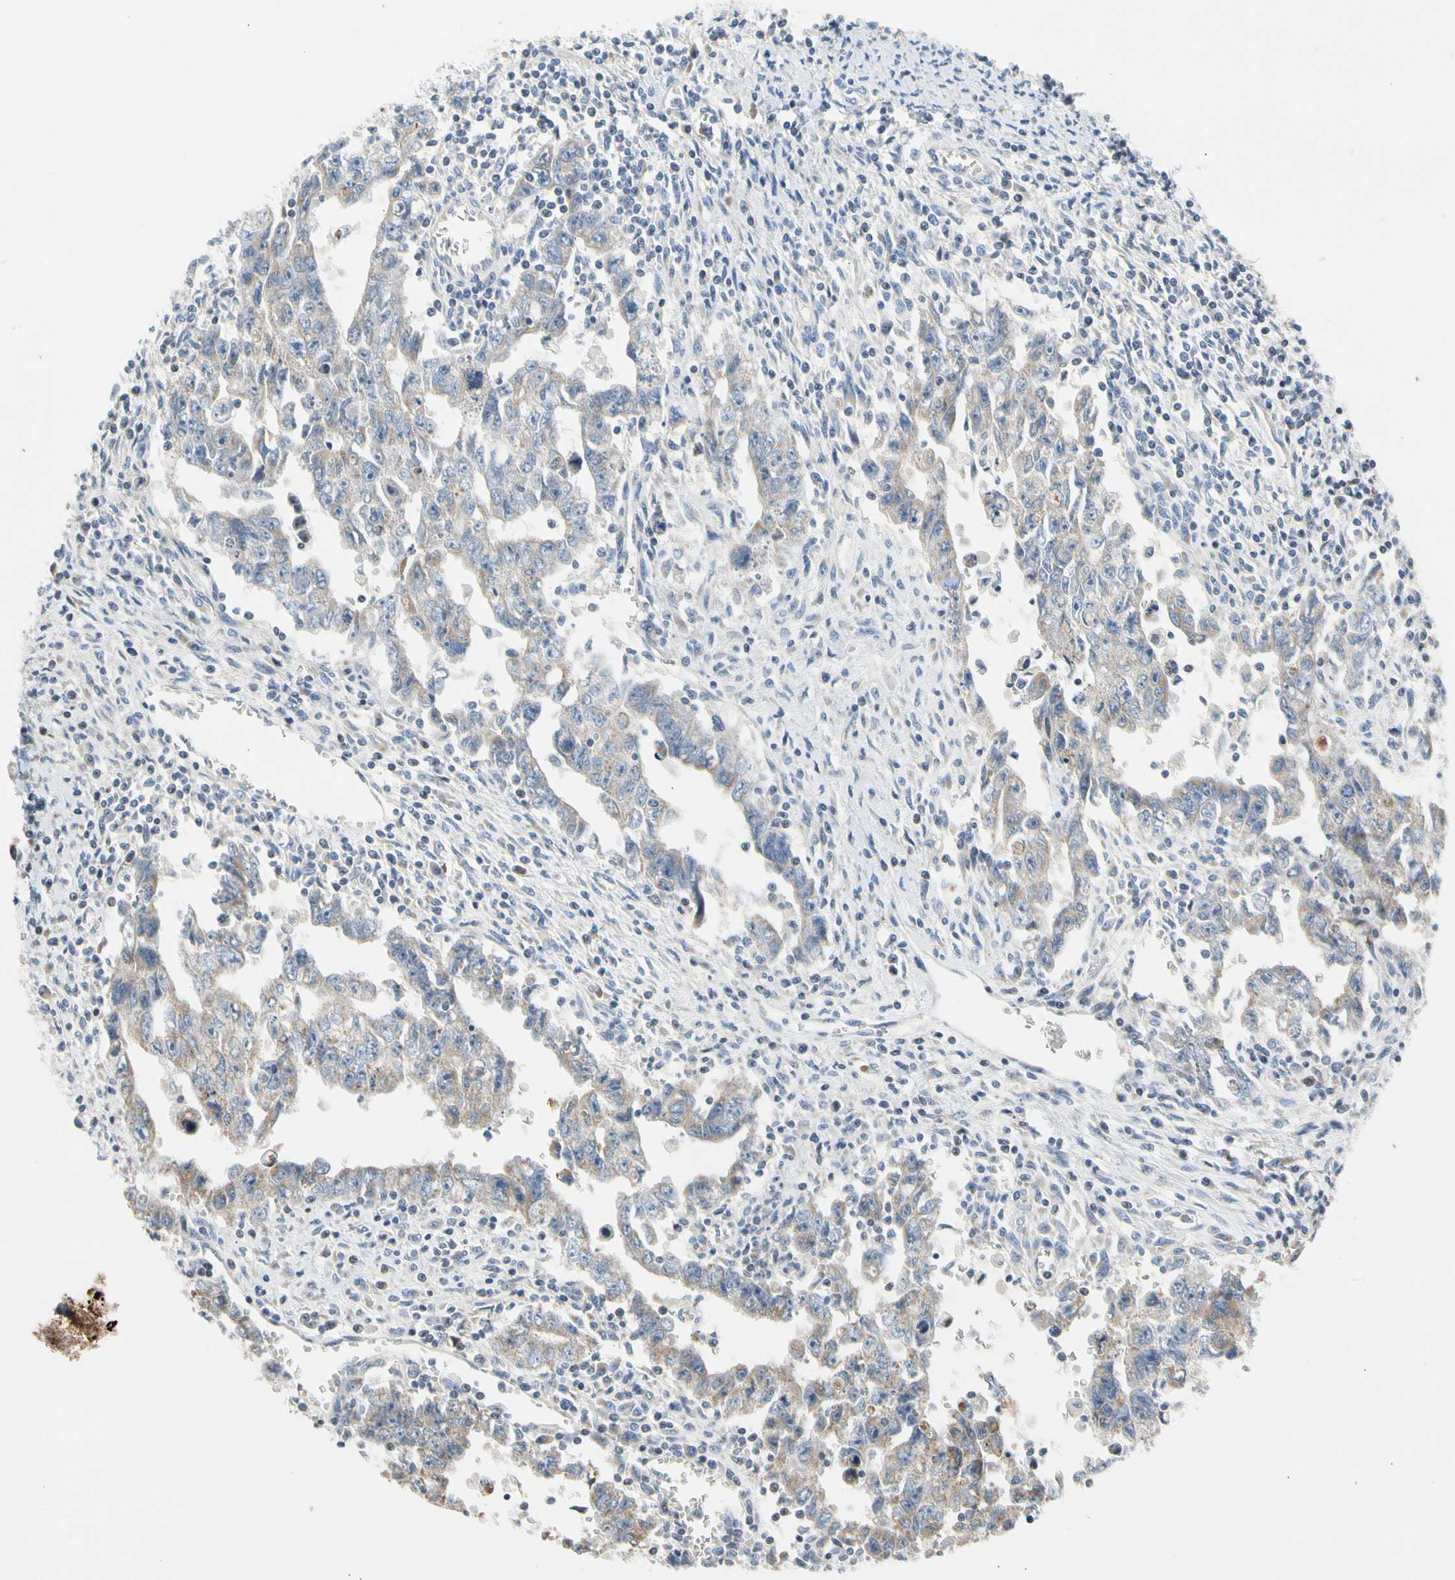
{"staining": {"intensity": "weak", "quantity": "25%-75%", "location": "cytoplasmic/membranous"}, "tissue": "testis cancer", "cell_type": "Tumor cells", "image_type": "cancer", "snomed": [{"axis": "morphology", "description": "Carcinoma, Embryonal, NOS"}, {"axis": "topography", "description": "Testis"}], "caption": "Immunohistochemistry image of neoplastic tissue: human testis cancer stained using immunohistochemistry displays low levels of weak protein expression localized specifically in the cytoplasmic/membranous of tumor cells, appearing as a cytoplasmic/membranous brown color.", "gene": "SOX30", "patient": {"sex": "male", "age": 28}}